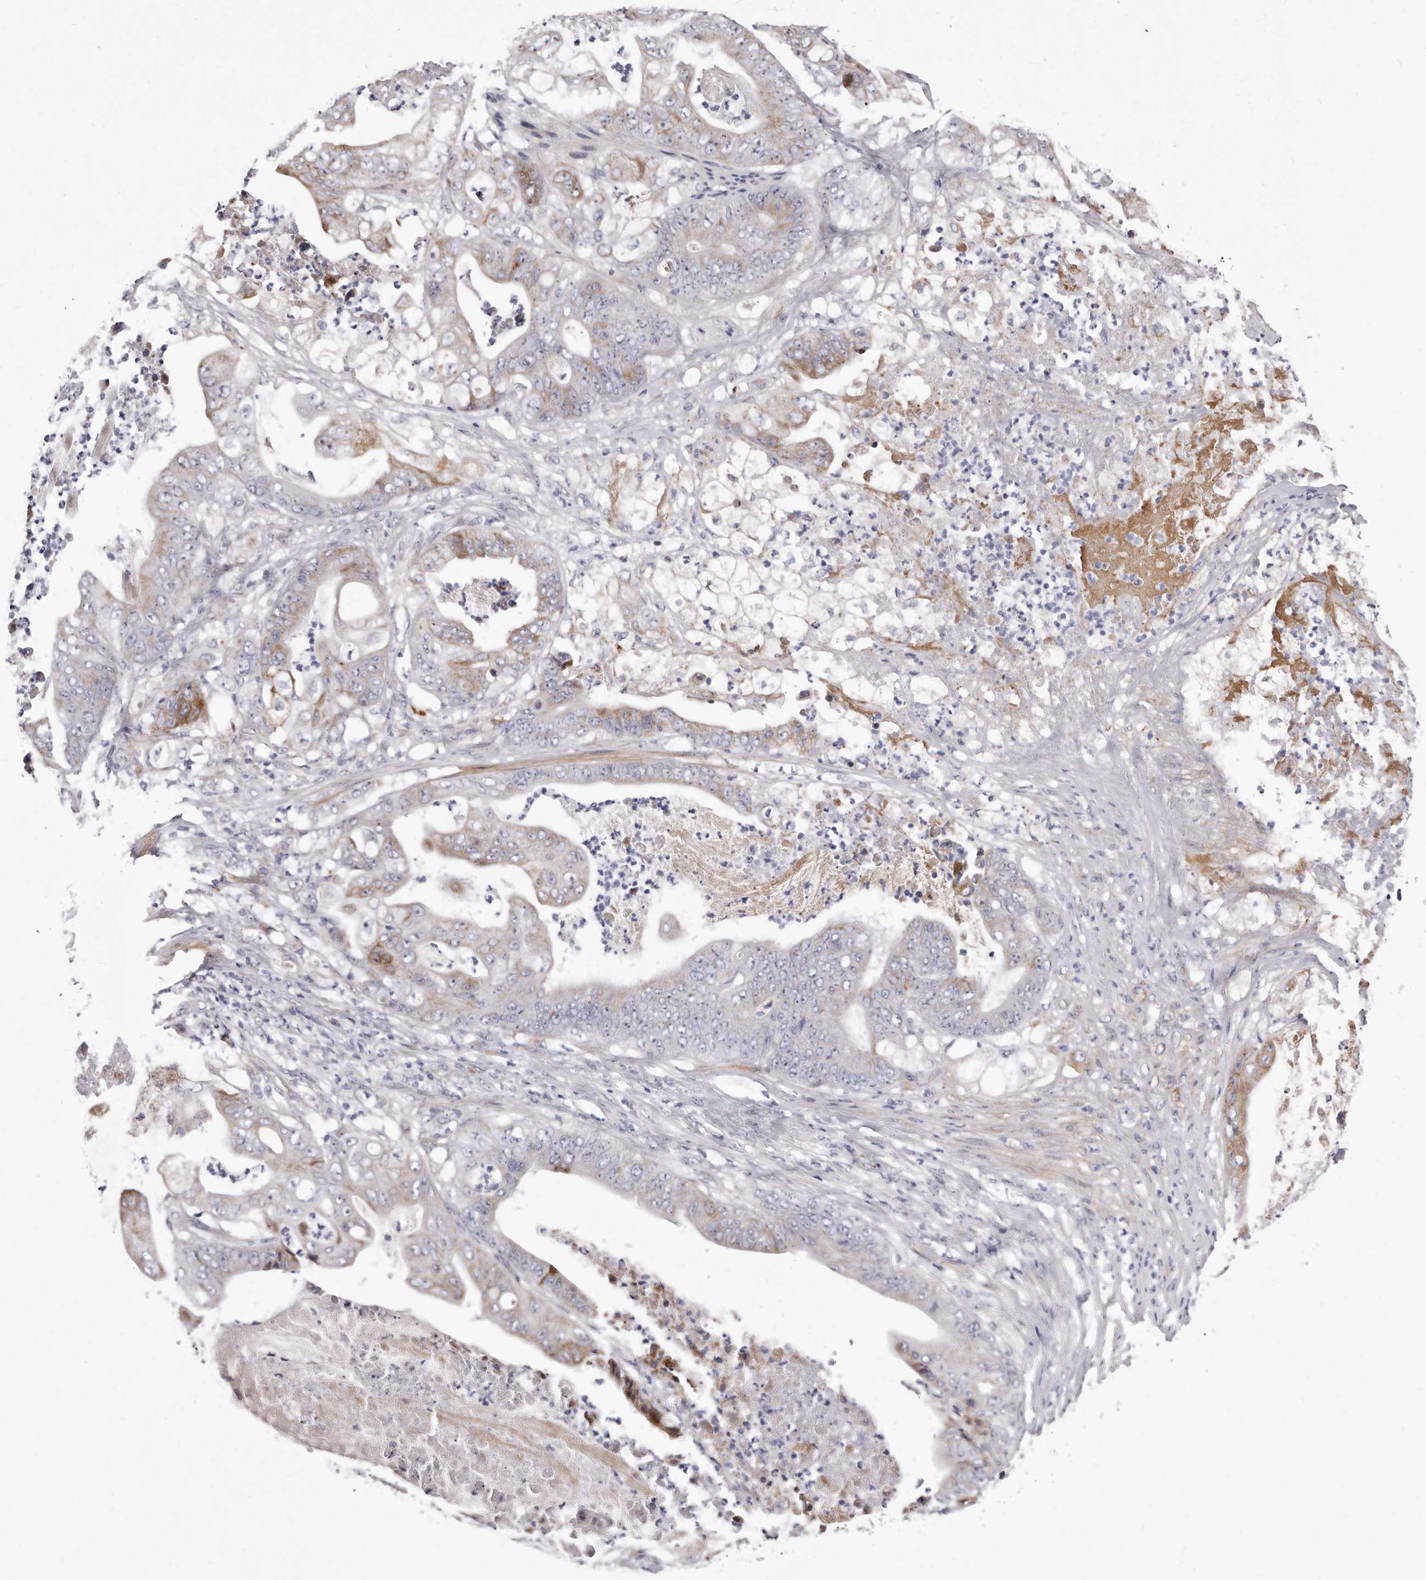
{"staining": {"intensity": "moderate", "quantity": "<25%", "location": "cytoplasmic/membranous"}, "tissue": "stomach cancer", "cell_type": "Tumor cells", "image_type": "cancer", "snomed": [{"axis": "morphology", "description": "Adenocarcinoma, NOS"}, {"axis": "topography", "description": "Stomach"}], "caption": "A micrograph of stomach cancer stained for a protein shows moderate cytoplasmic/membranous brown staining in tumor cells.", "gene": "NUBPL", "patient": {"sex": "female", "age": 73}}